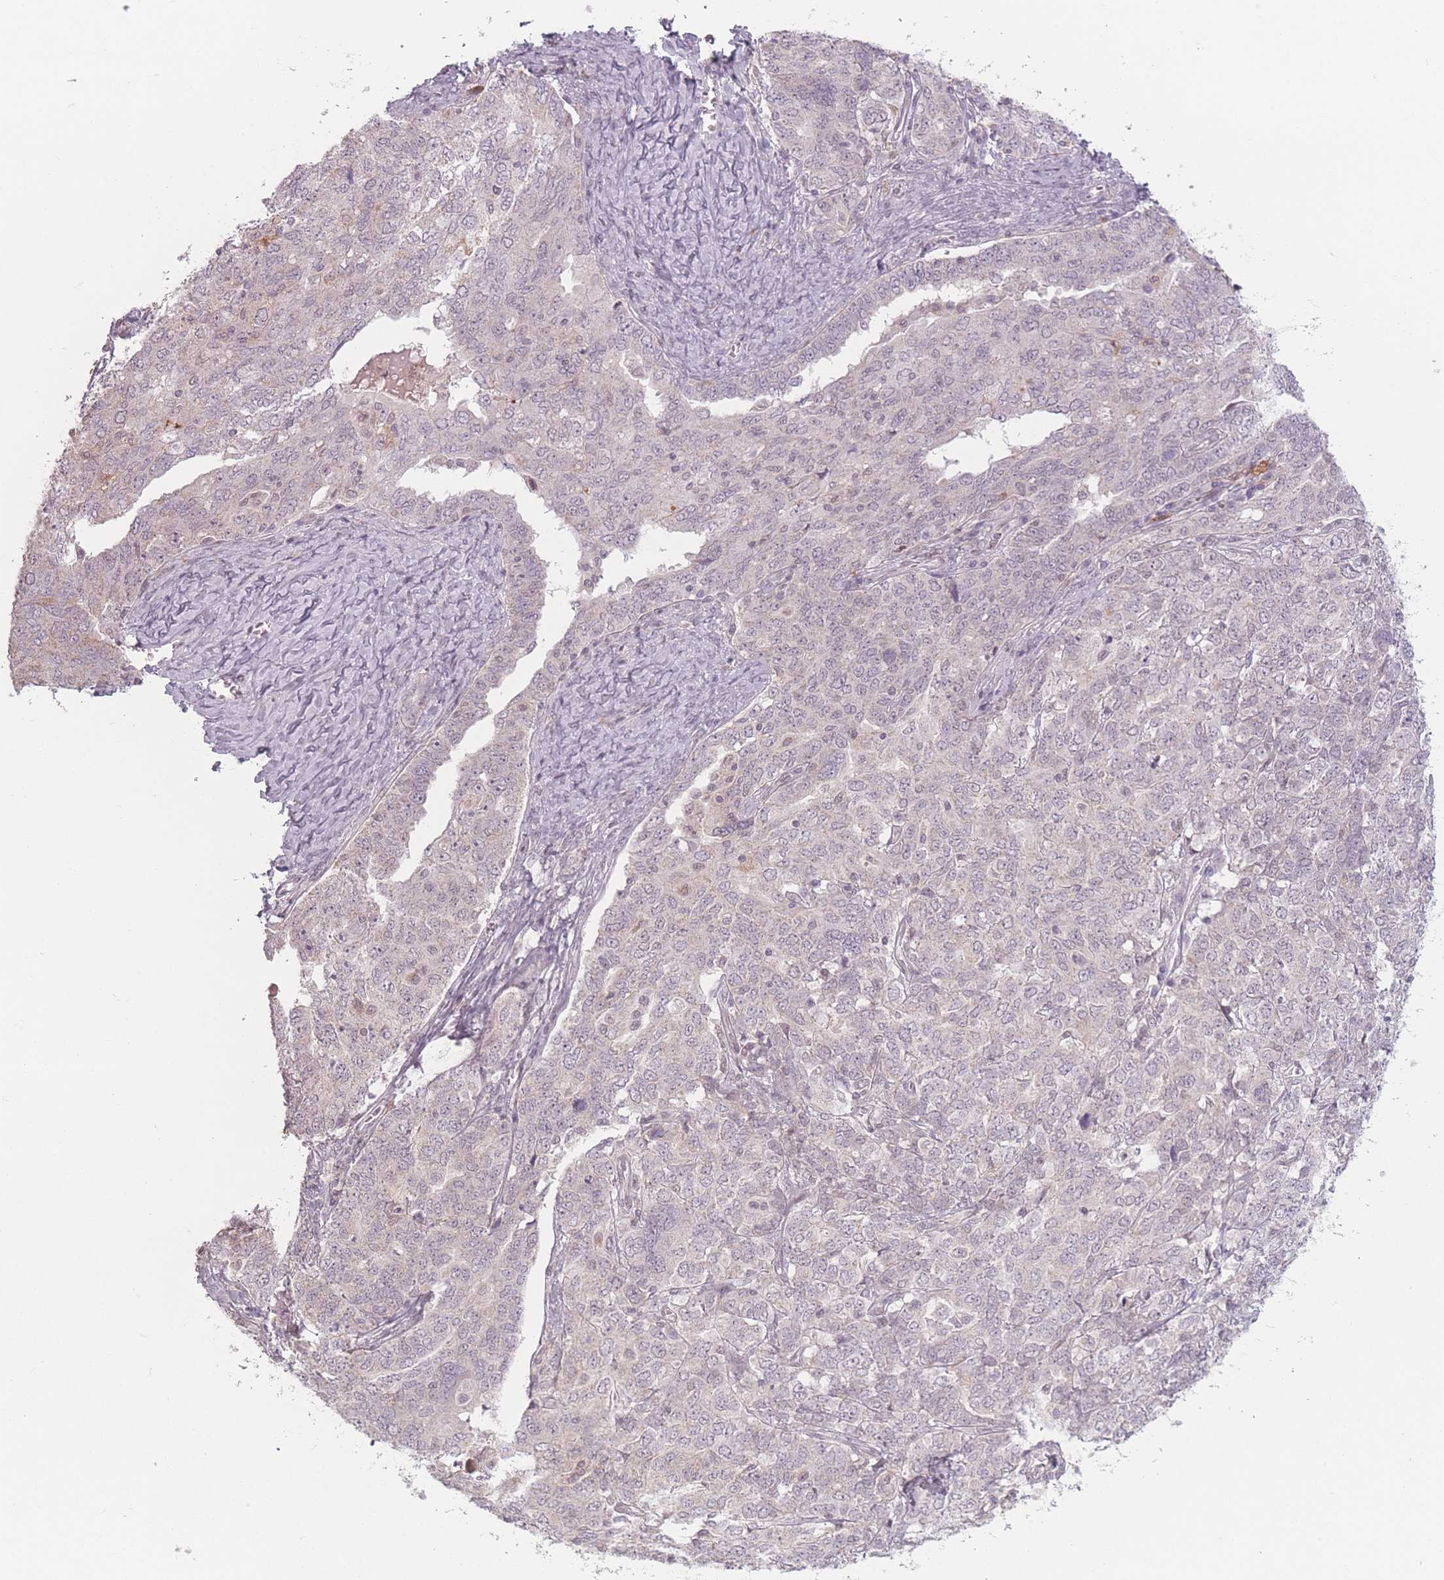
{"staining": {"intensity": "negative", "quantity": "none", "location": "none"}, "tissue": "ovarian cancer", "cell_type": "Tumor cells", "image_type": "cancer", "snomed": [{"axis": "morphology", "description": "Carcinoma, endometroid"}, {"axis": "topography", "description": "Ovary"}], "caption": "Tumor cells are negative for brown protein staining in endometroid carcinoma (ovarian).", "gene": "OR10C1", "patient": {"sex": "female", "age": 62}}